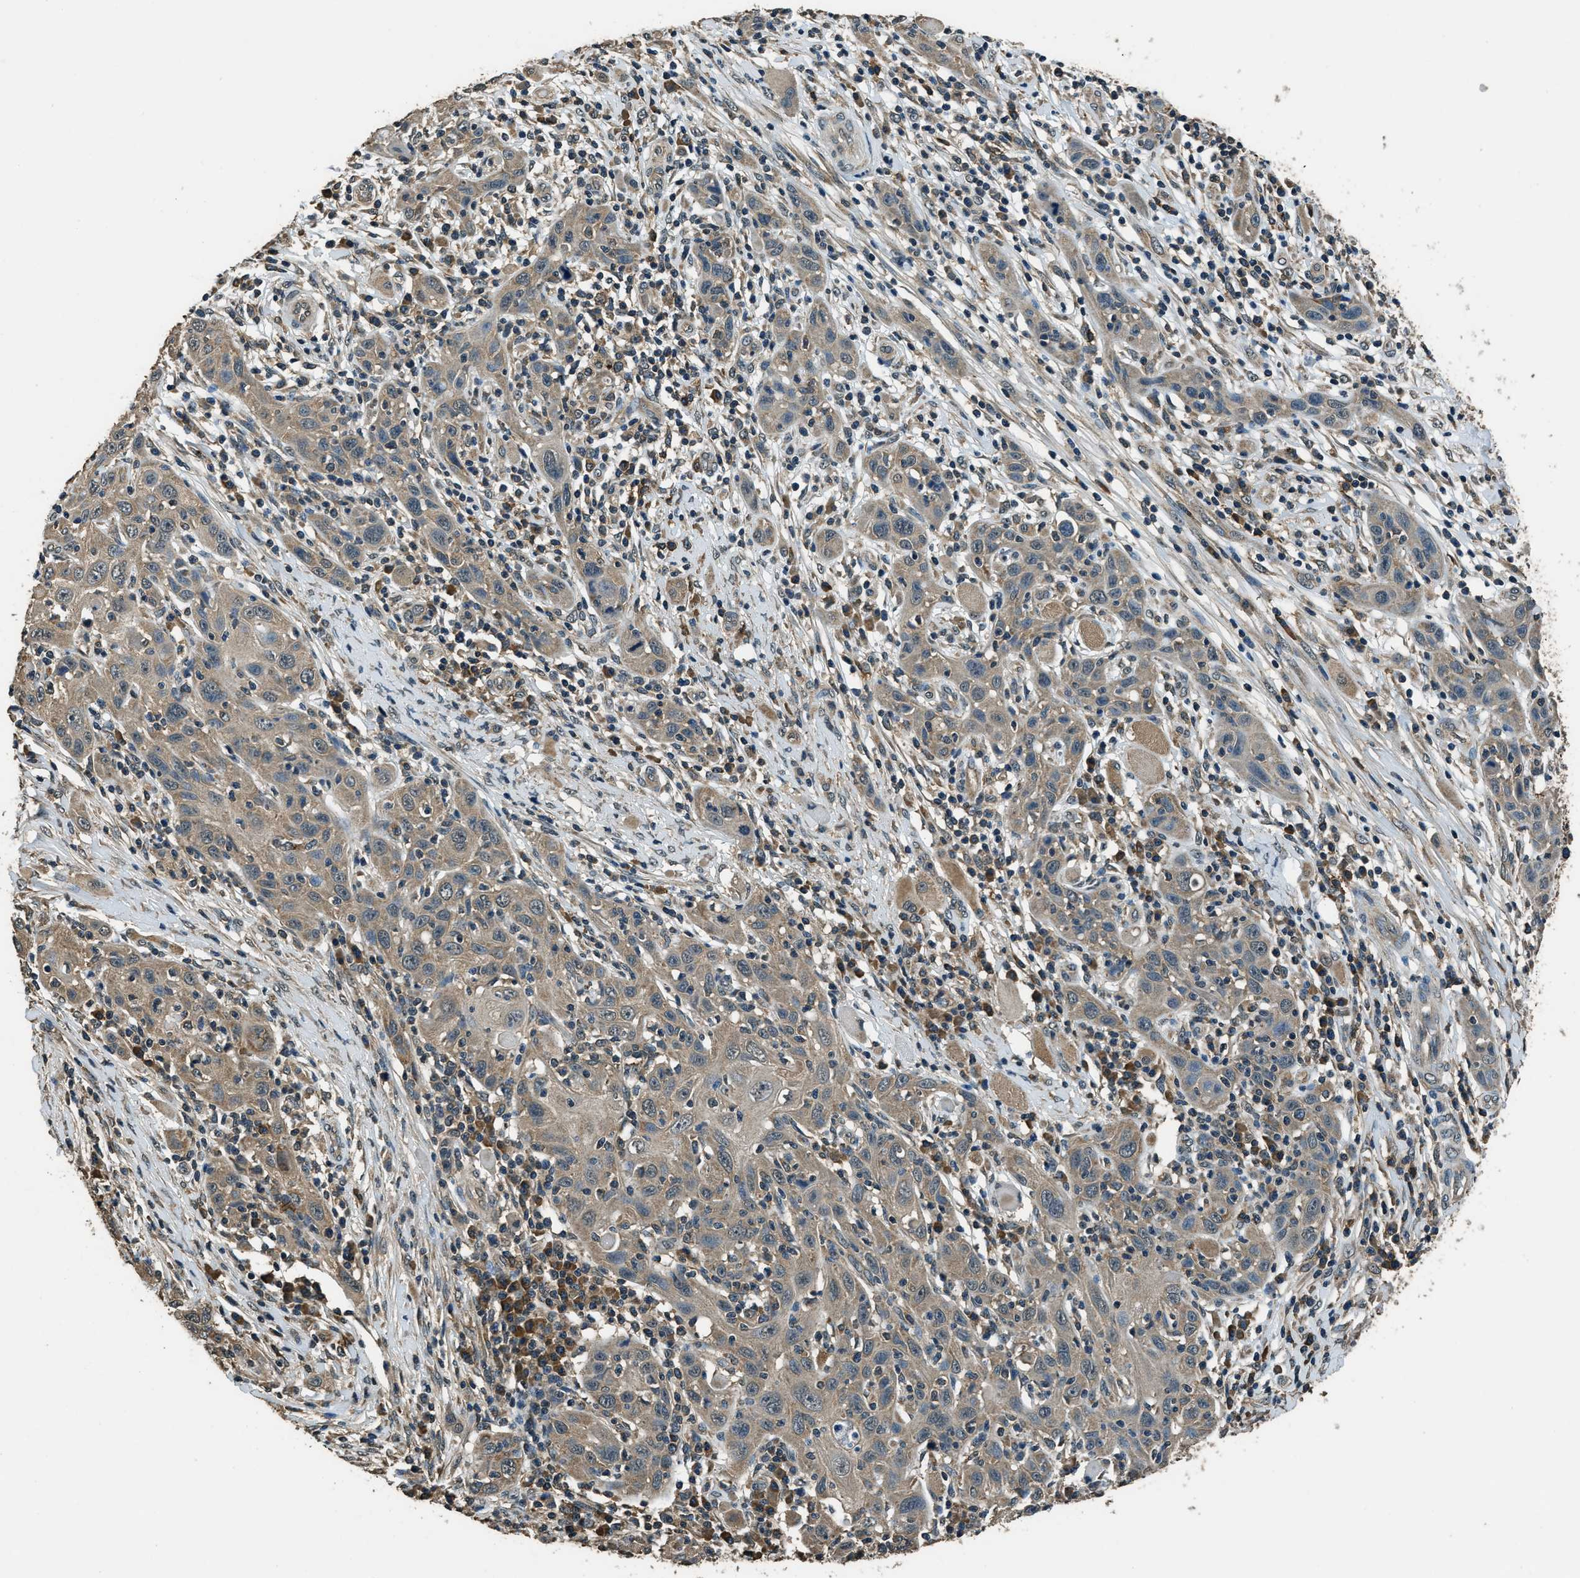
{"staining": {"intensity": "weak", "quantity": ">75%", "location": "cytoplasmic/membranous"}, "tissue": "skin cancer", "cell_type": "Tumor cells", "image_type": "cancer", "snomed": [{"axis": "morphology", "description": "Squamous cell carcinoma, NOS"}, {"axis": "topography", "description": "Skin"}], "caption": "High-power microscopy captured an IHC photomicrograph of squamous cell carcinoma (skin), revealing weak cytoplasmic/membranous expression in about >75% of tumor cells.", "gene": "SALL3", "patient": {"sex": "female", "age": 88}}